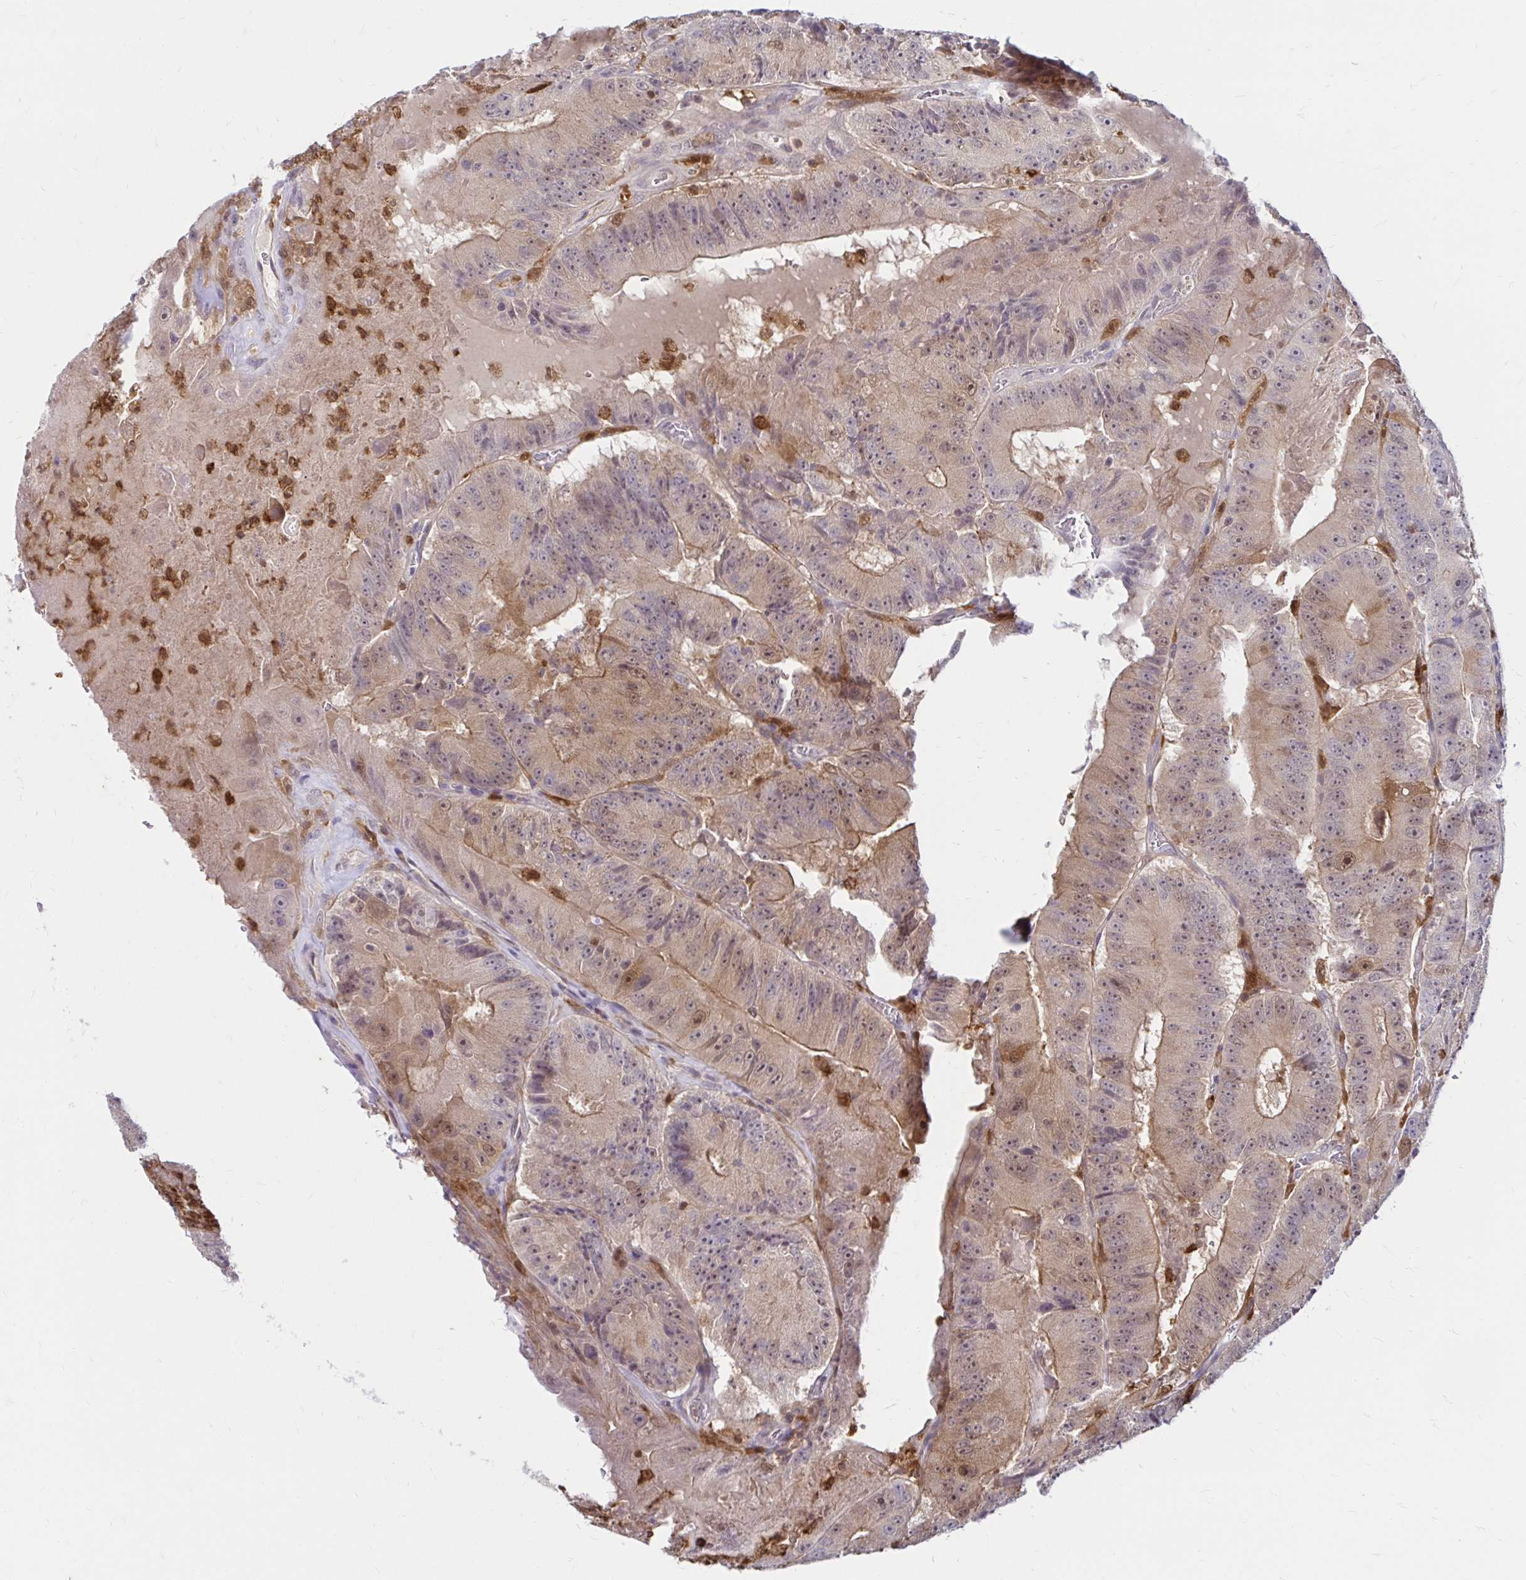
{"staining": {"intensity": "weak", "quantity": ">75%", "location": "cytoplasmic/membranous"}, "tissue": "colorectal cancer", "cell_type": "Tumor cells", "image_type": "cancer", "snomed": [{"axis": "morphology", "description": "Adenocarcinoma, NOS"}, {"axis": "topography", "description": "Colon"}], "caption": "DAB immunohistochemical staining of human colorectal cancer (adenocarcinoma) demonstrates weak cytoplasmic/membranous protein staining in about >75% of tumor cells. (IHC, brightfield microscopy, high magnification).", "gene": "PYCARD", "patient": {"sex": "female", "age": 86}}